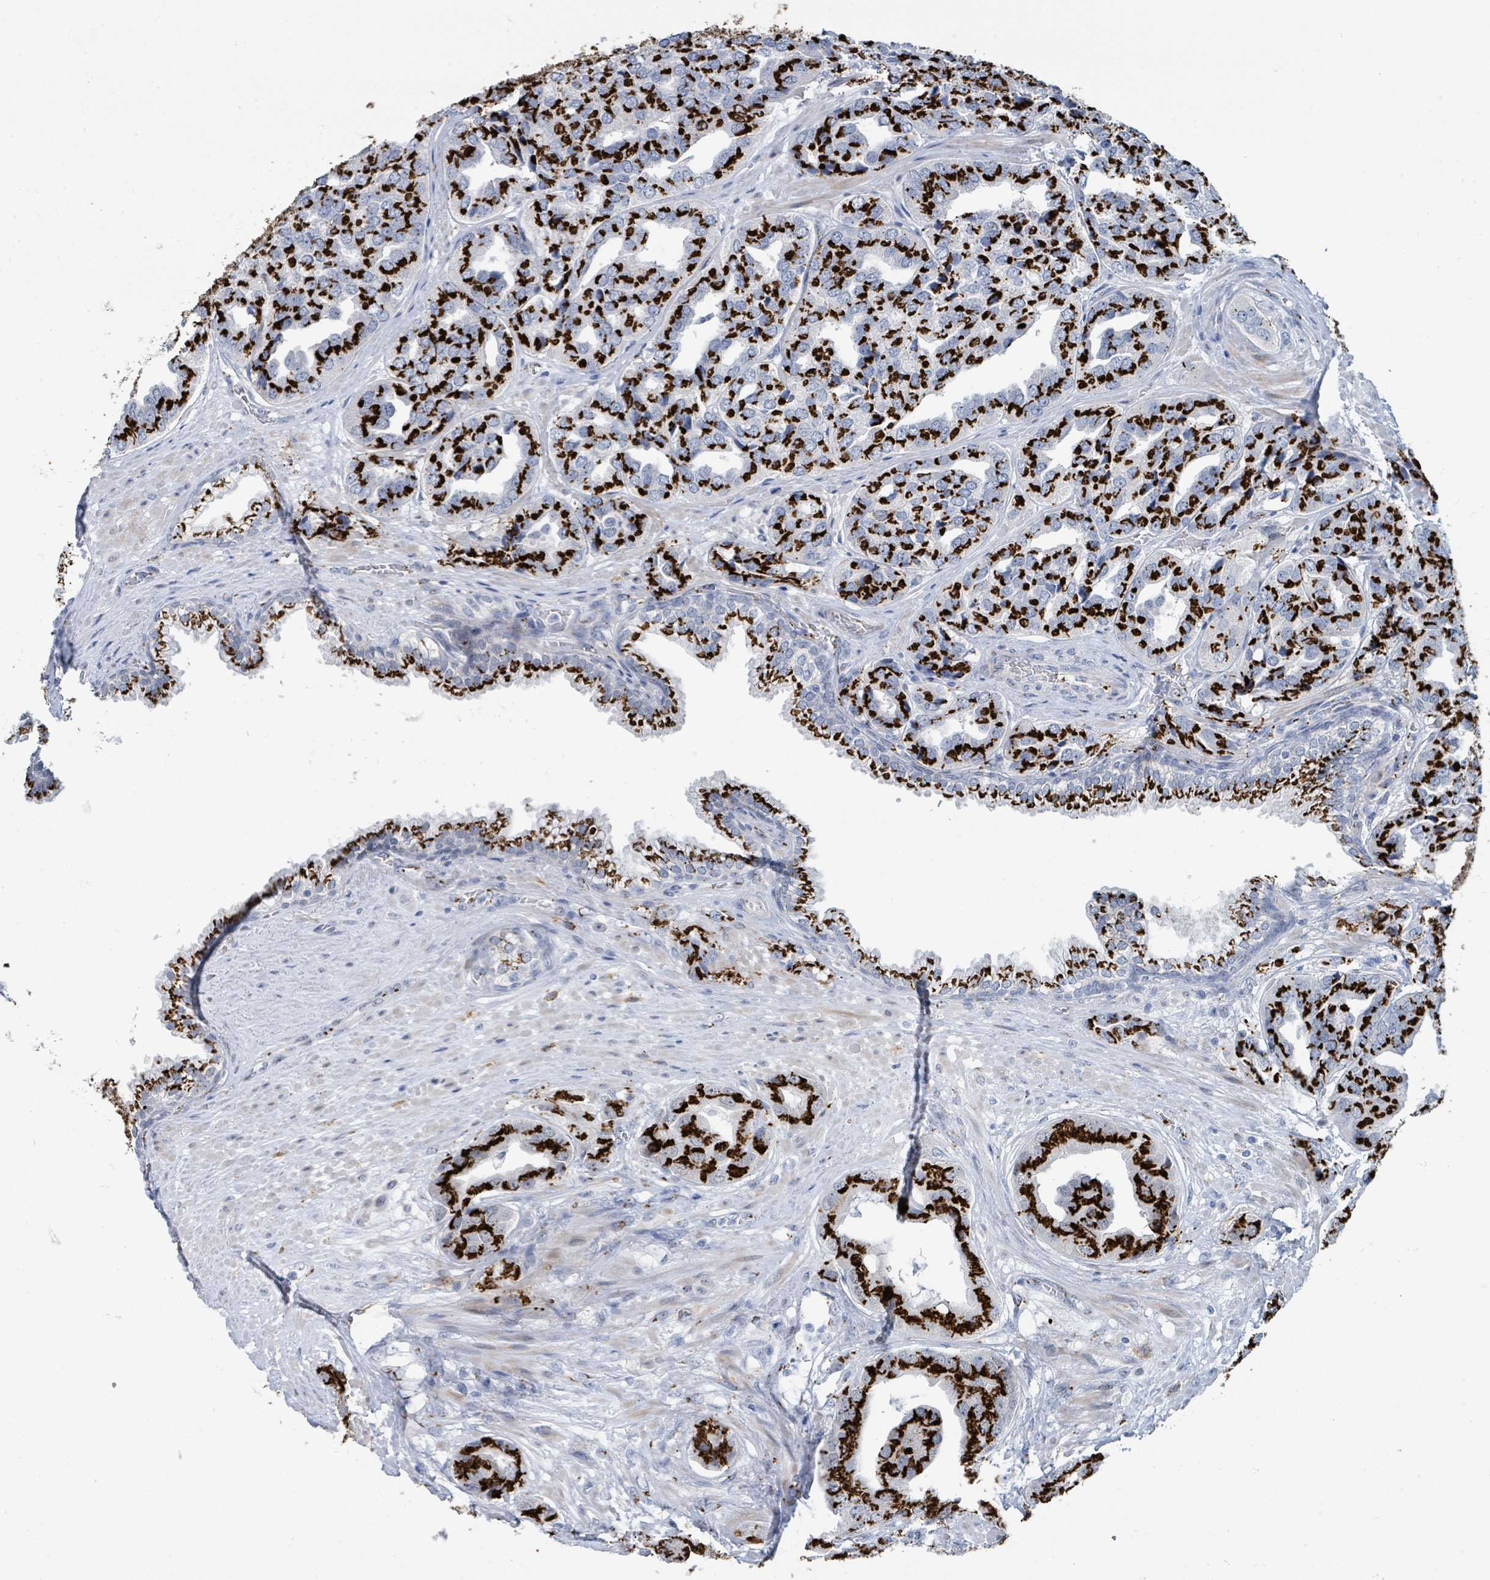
{"staining": {"intensity": "strong", "quantity": ">75%", "location": "cytoplasmic/membranous"}, "tissue": "prostate cancer", "cell_type": "Tumor cells", "image_type": "cancer", "snomed": [{"axis": "morphology", "description": "Adenocarcinoma, High grade"}, {"axis": "topography", "description": "Prostate"}], "caption": "Human prostate adenocarcinoma (high-grade) stained for a protein (brown) demonstrates strong cytoplasmic/membranous positive positivity in approximately >75% of tumor cells.", "gene": "DCAF5", "patient": {"sex": "male", "age": 63}}